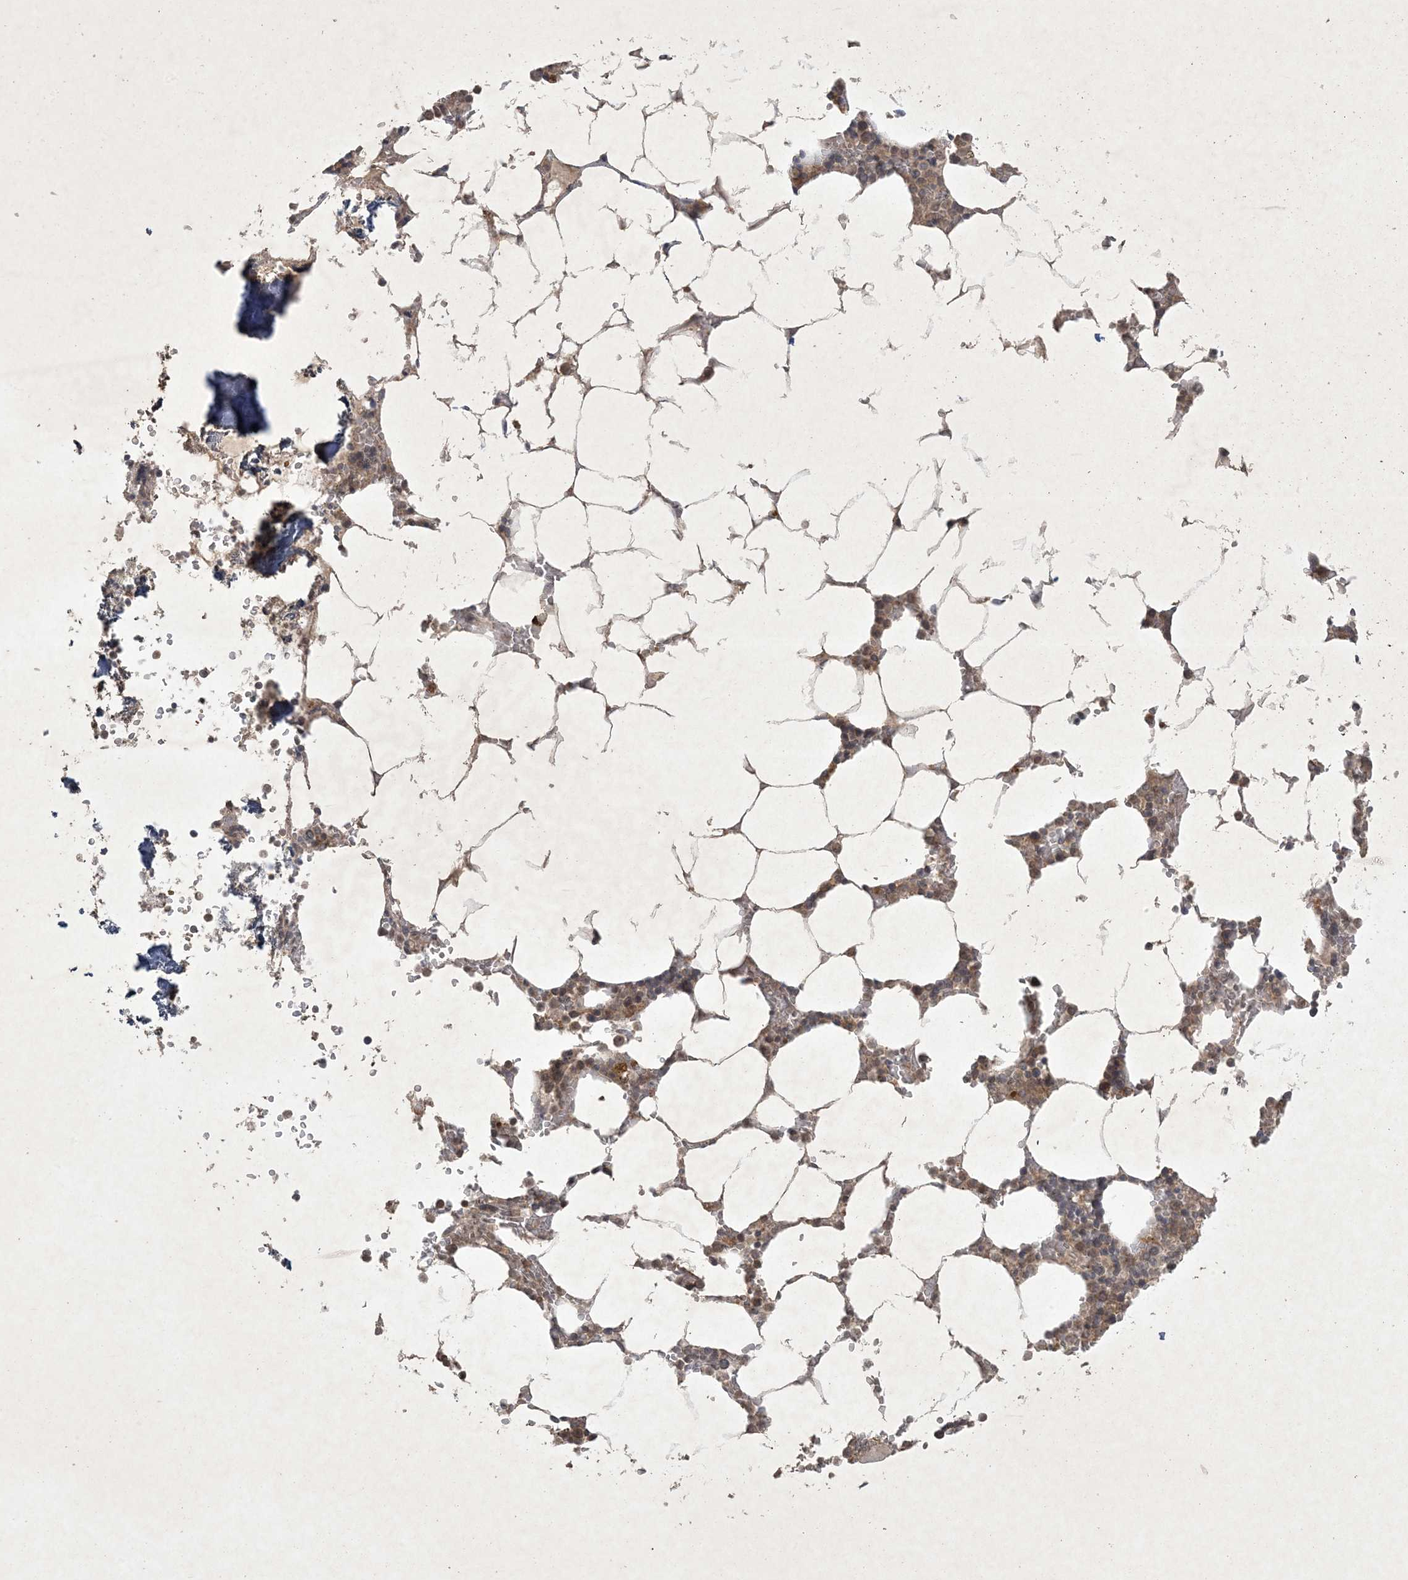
{"staining": {"intensity": "weak", "quantity": "25%-75%", "location": "cytoplasmic/membranous,nuclear"}, "tissue": "bone marrow", "cell_type": "Hematopoietic cells", "image_type": "normal", "snomed": [{"axis": "morphology", "description": "Normal tissue, NOS"}, {"axis": "topography", "description": "Bone marrow"}], "caption": "This is a photomicrograph of immunohistochemistry staining of normal bone marrow, which shows weak positivity in the cytoplasmic/membranous,nuclear of hematopoietic cells.", "gene": "NRBP2", "patient": {"sex": "male", "age": 70}}